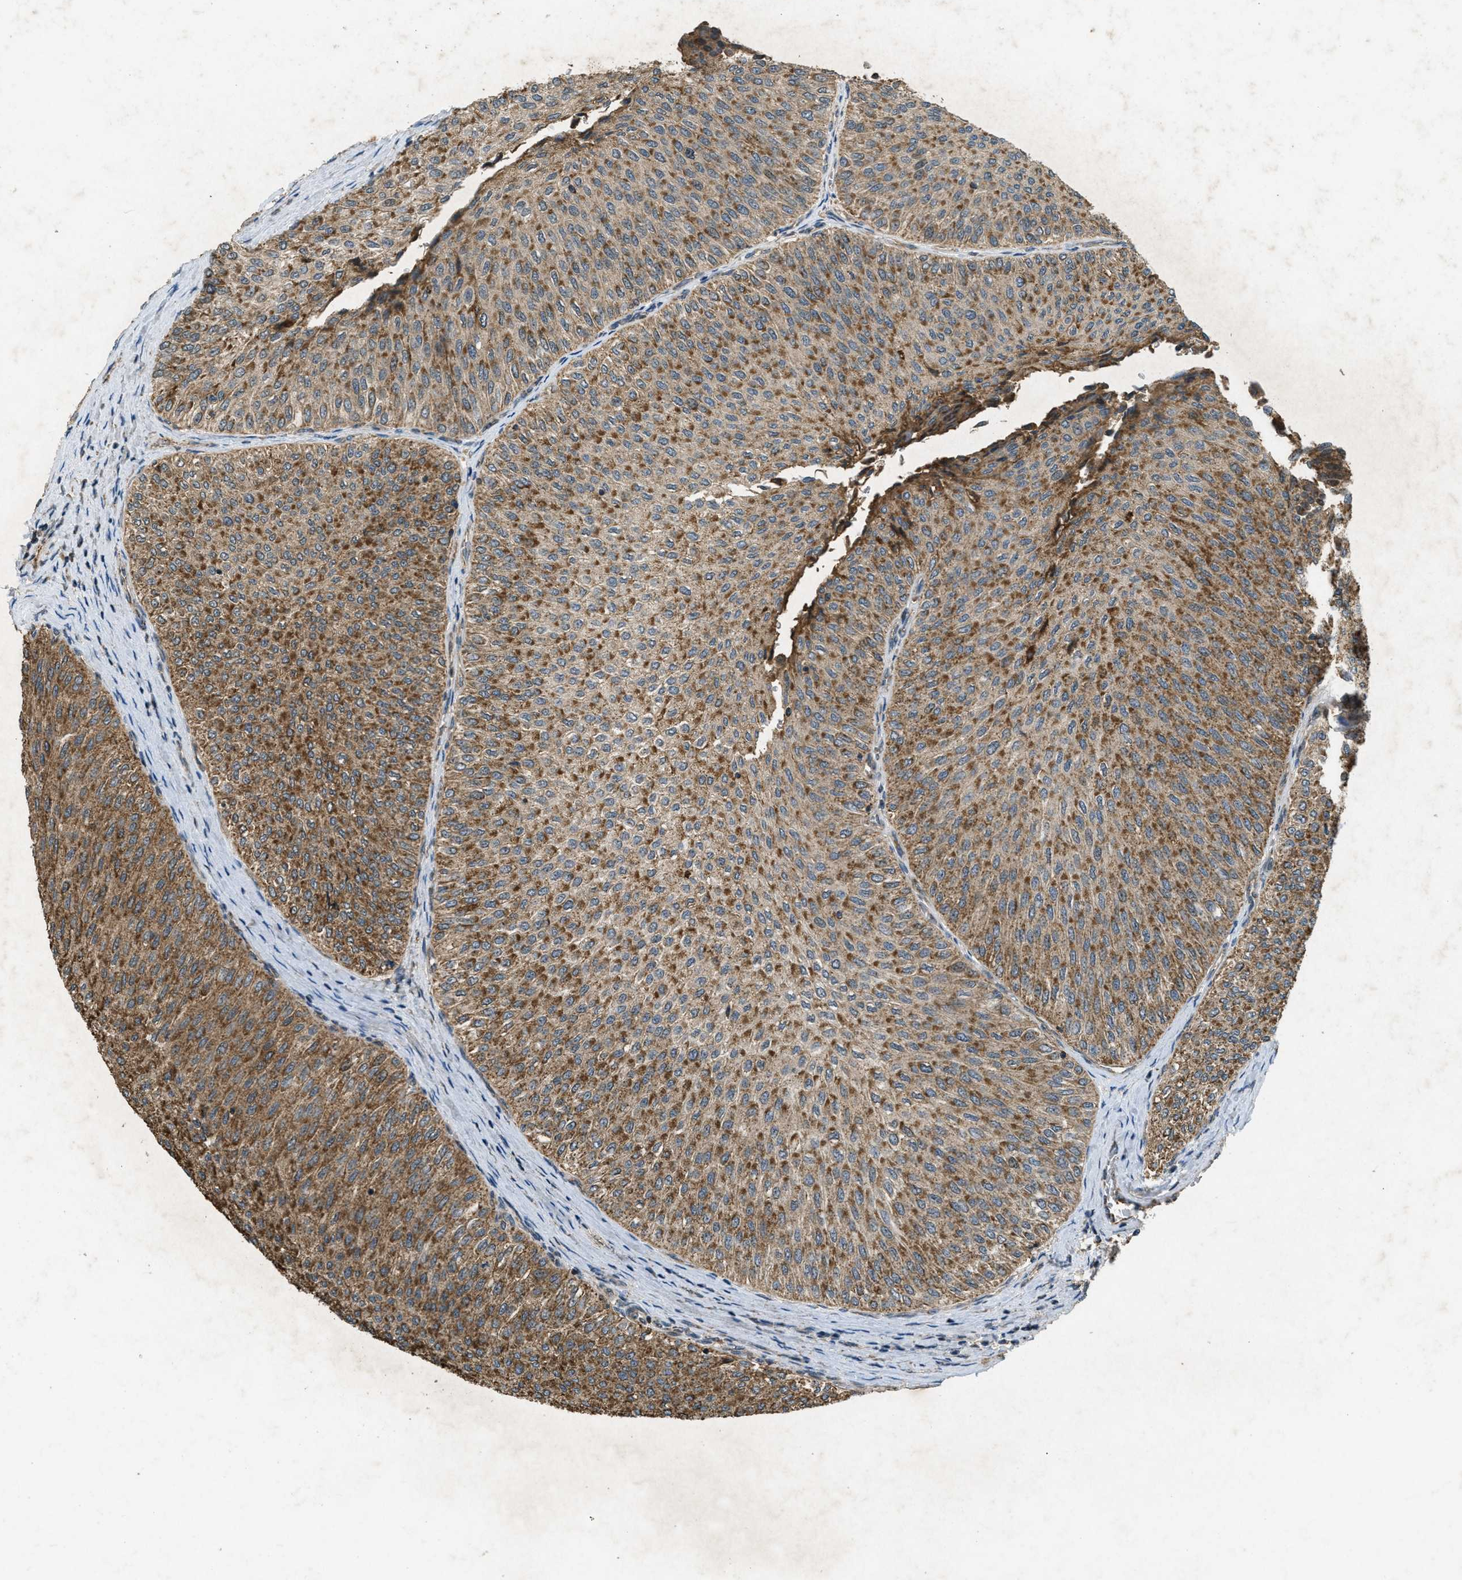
{"staining": {"intensity": "moderate", "quantity": ">75%", "location": "cytoplasmic/membranous"}, "tissue": "urothelial cancer", "cell_type": "Tumor cells", "image_type": "cancer", "snomed": [{"axis": "morphology", "description": "Urothelial carcinoma, Low grade"}, {"axis": "topography", "description": "Urinary bladder"}], "caption": "Human low-grade urothelial carcinoma stained with a brown dye demonstrates moderate cytoplasmic/membranous positive staining in approximately >75% of tumor cells.", "gene": "PPP1R15A", "patient": {"sex": "male", "age": 78}}